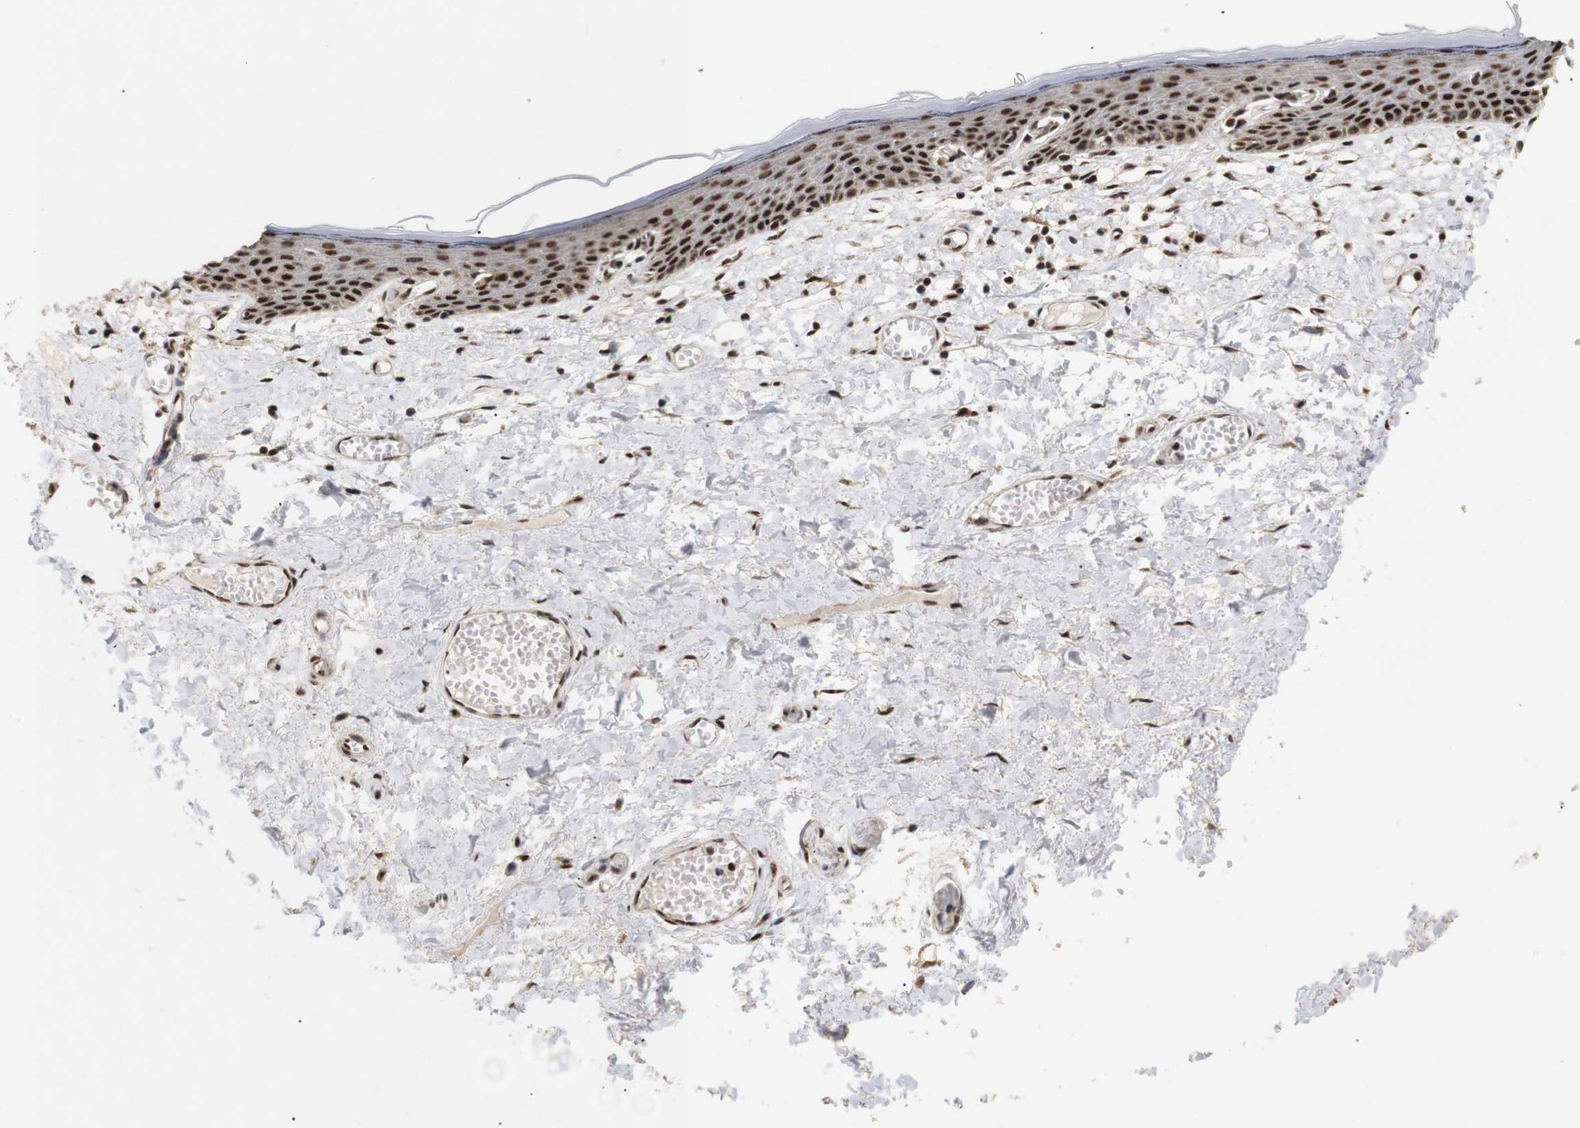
{"staining": {"intensity": "strong", "quantity": ">75%", "location": "nuclear"}, "tissue": "skin", "cell_type": "Epidermal cells", "image_type": "normal", "snomed": [{"axis": "morphology", "description": "Normal tissue, NOS"}, {"axis": "topography", "description": "Vulva"}], "caption": "IHC of benign skin reveals high levels of strong nuclear expression in approximately >75% of epidermal cells. Immunohistochemistry stains the protein of interest in brown and the nuclei are stained blue.", "gene": "PYM1", "patient": {"sex": "female", "age": 54}}